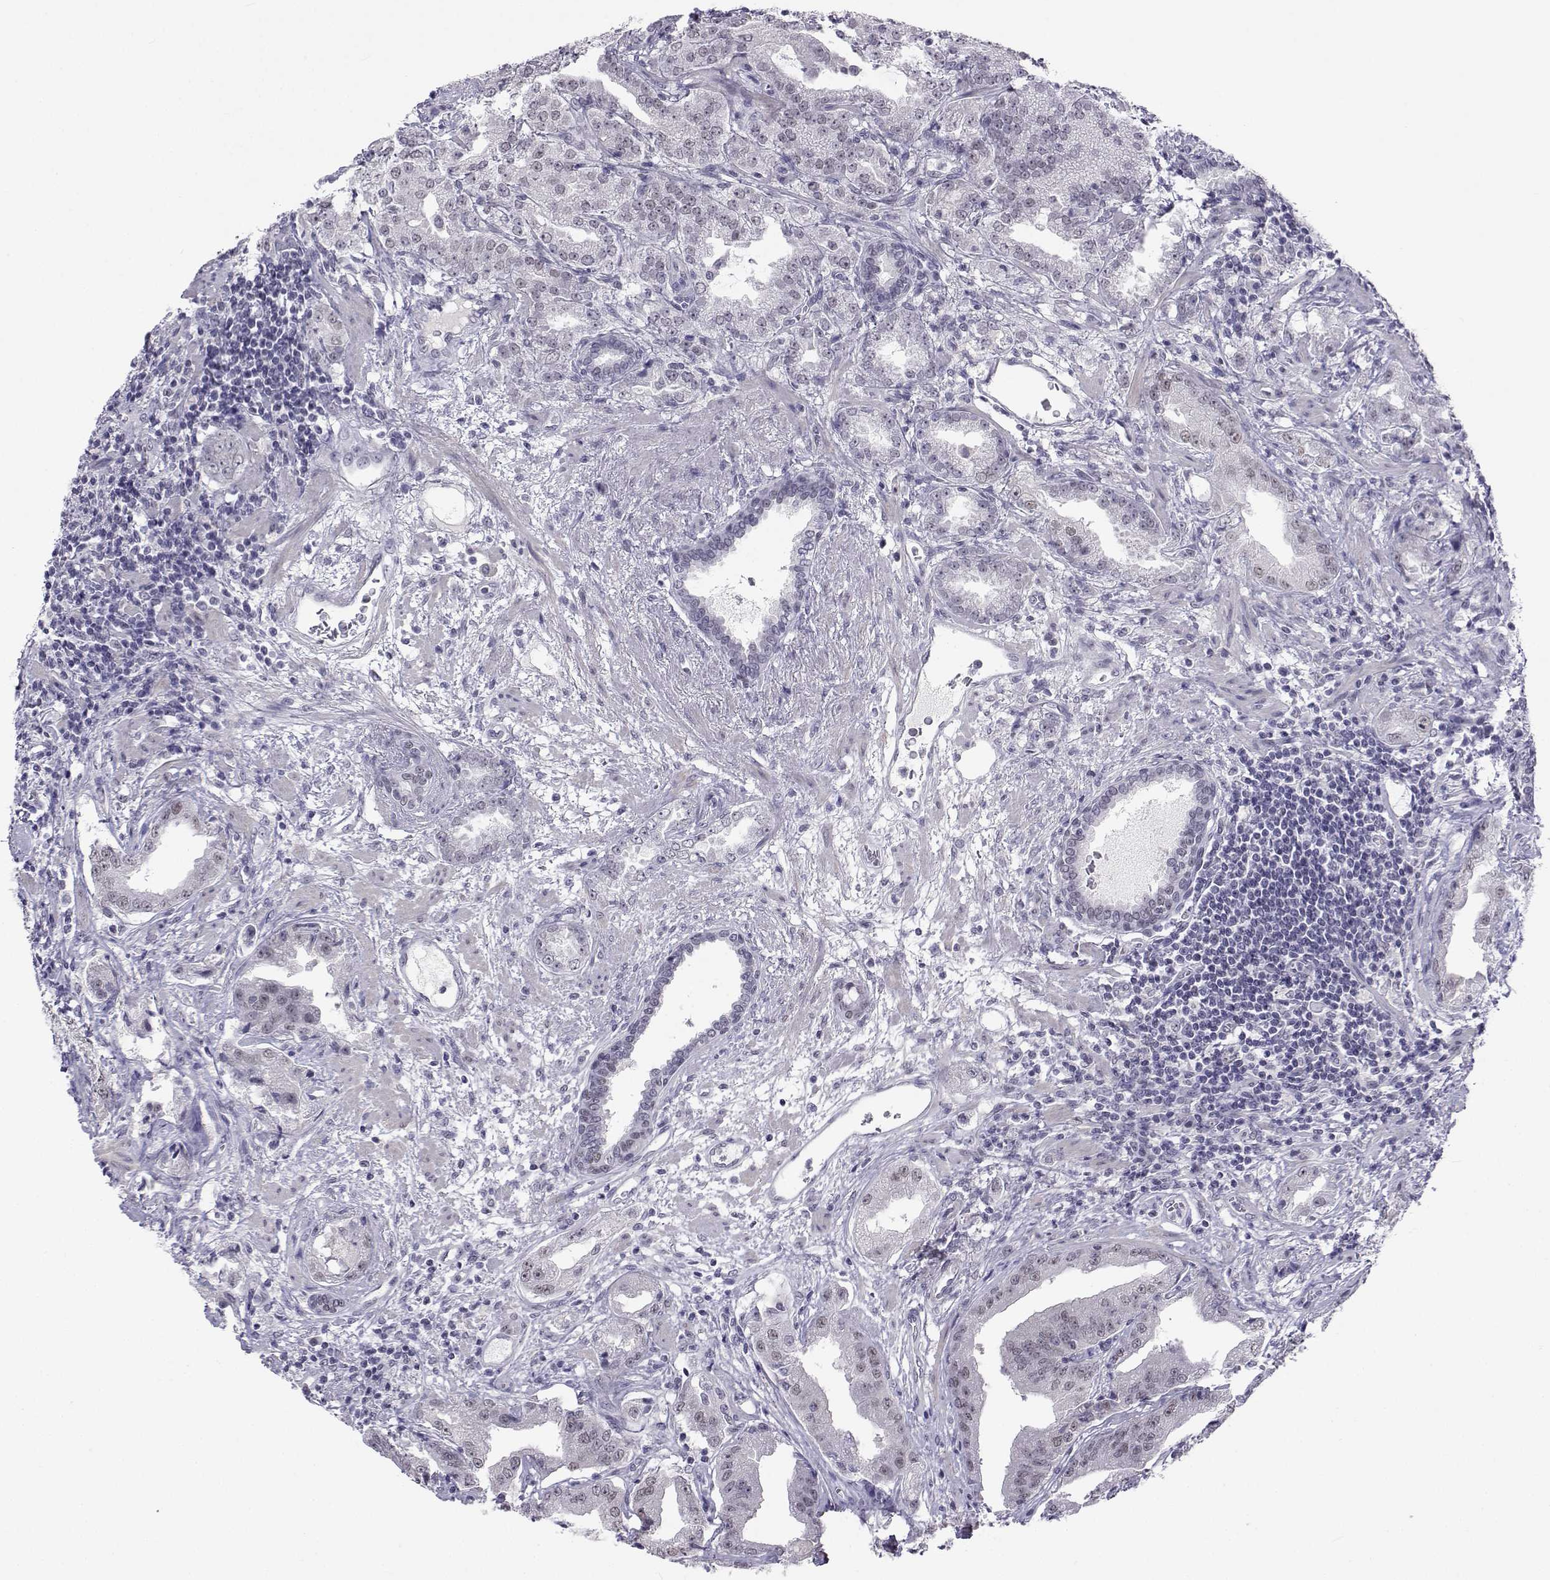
{"staining": {"intensity": "weak", "quantity": "<25%", "location": "nuclear"}, "tissue": "prostate cancer", "cell_type": "Tumor cells", "image_type": "cancer", "snomed": [{"axis": "morphology", "description": "Adenocarcinoma, Low grade"}, {"axis": "topography", "description": "Prostate"}], "caption": "A micrograph of human prostate cancer is negative for staining in tumor cells.", "gene": "MED26", "patient": {"sex": "male", "age": 62}}